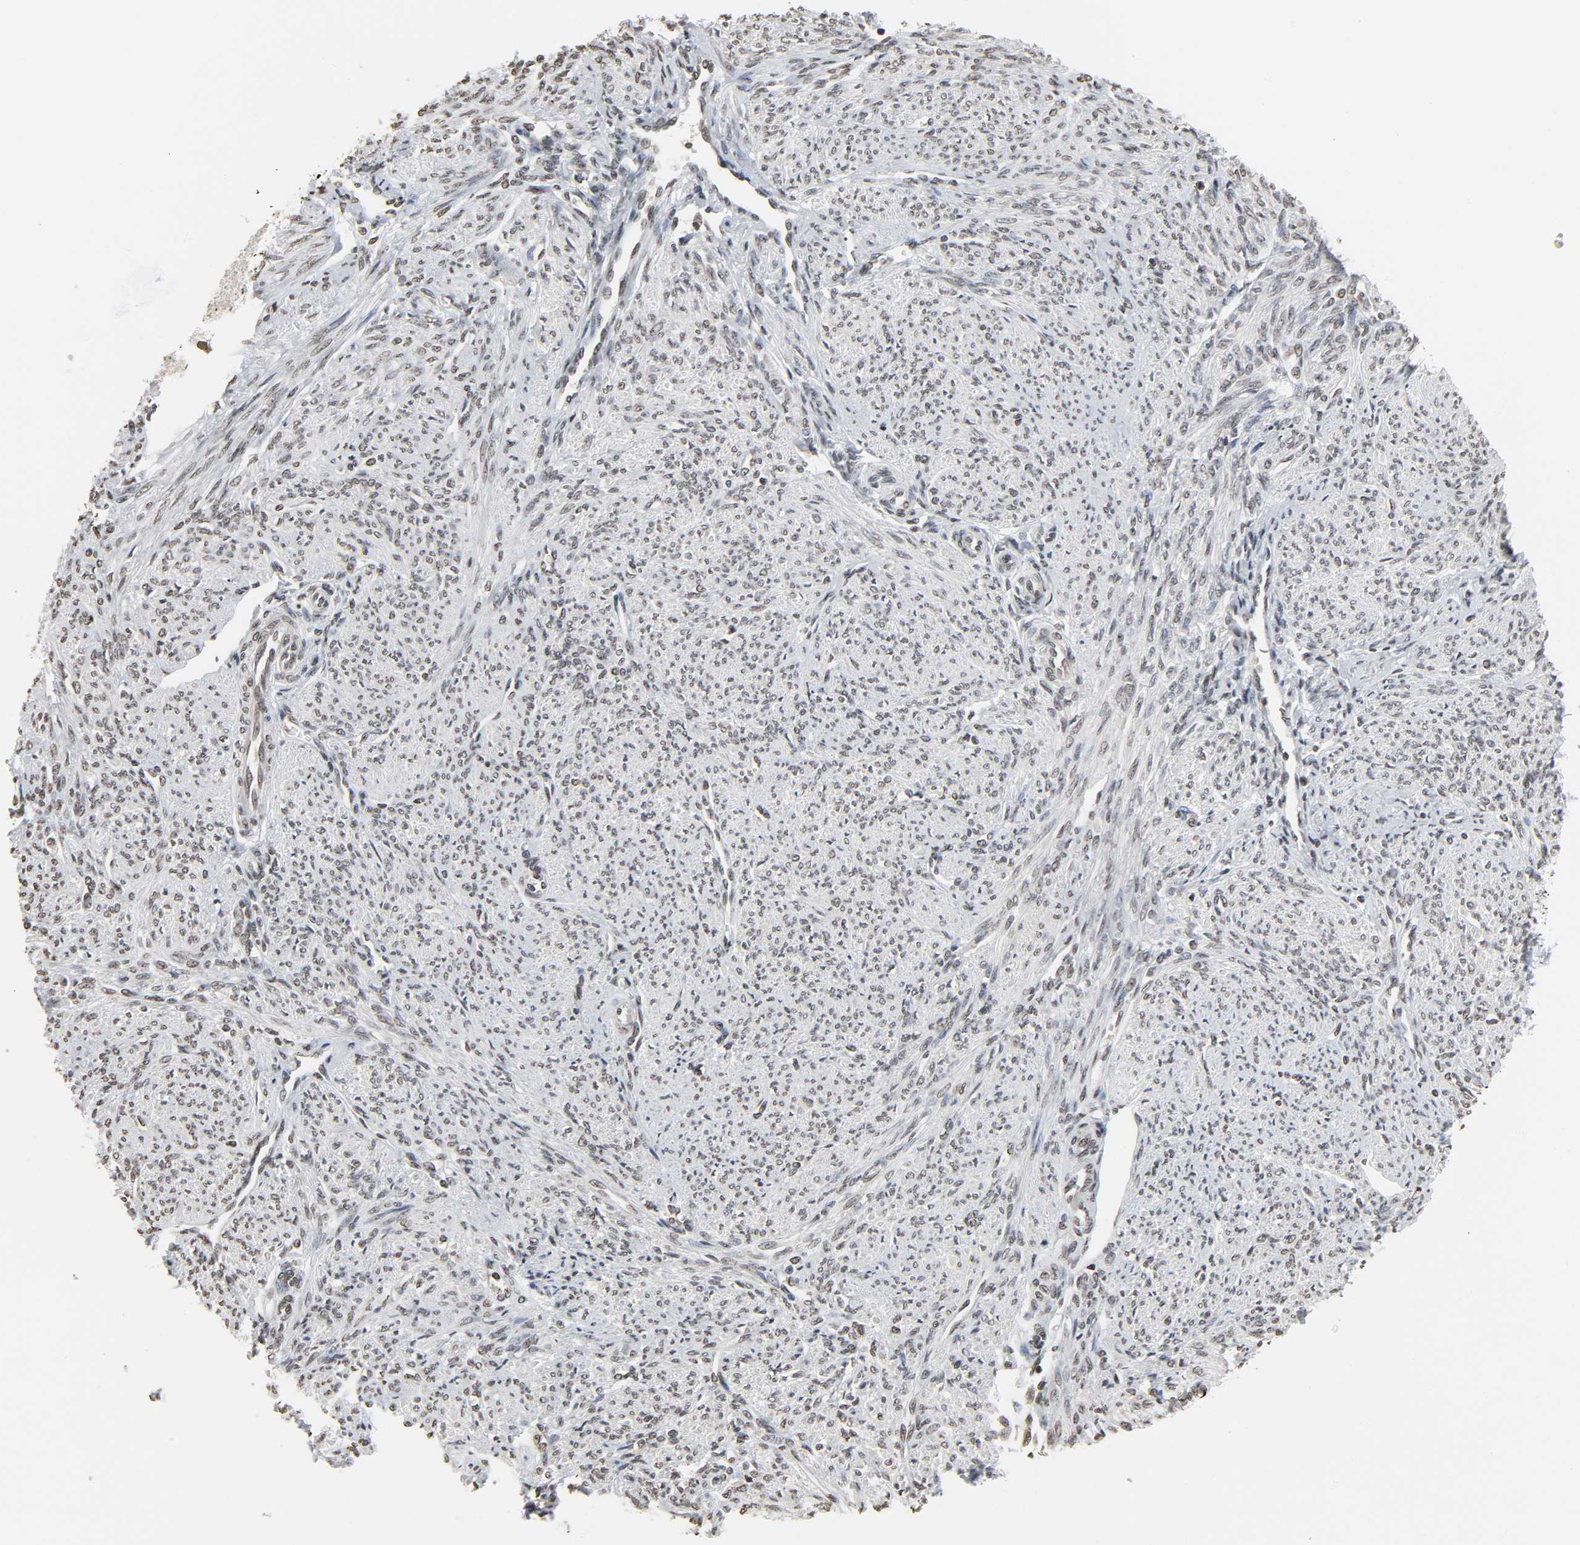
{"staining": {"intensity": "moderate", "quantity": ">75%", "location": "nuclear"}, "tissue": "smooth muscle", "cell_type": "Smooth muscle cells", "image_type": "normal", "snomed": [{"axis": "morphology", "description": "Normal tissue, NOS"}, {"axis": "topography", "description": "Smooth muscle"}], "caption": "The micrograph shows immunohistochemical staining of unremarkable smooth muscle. There is moderate nuclear expression is seen in approximately >75% of smooth muscle cells.", "gene": "ELAVL1", "patient": {"sex": "female", "age": 65}}